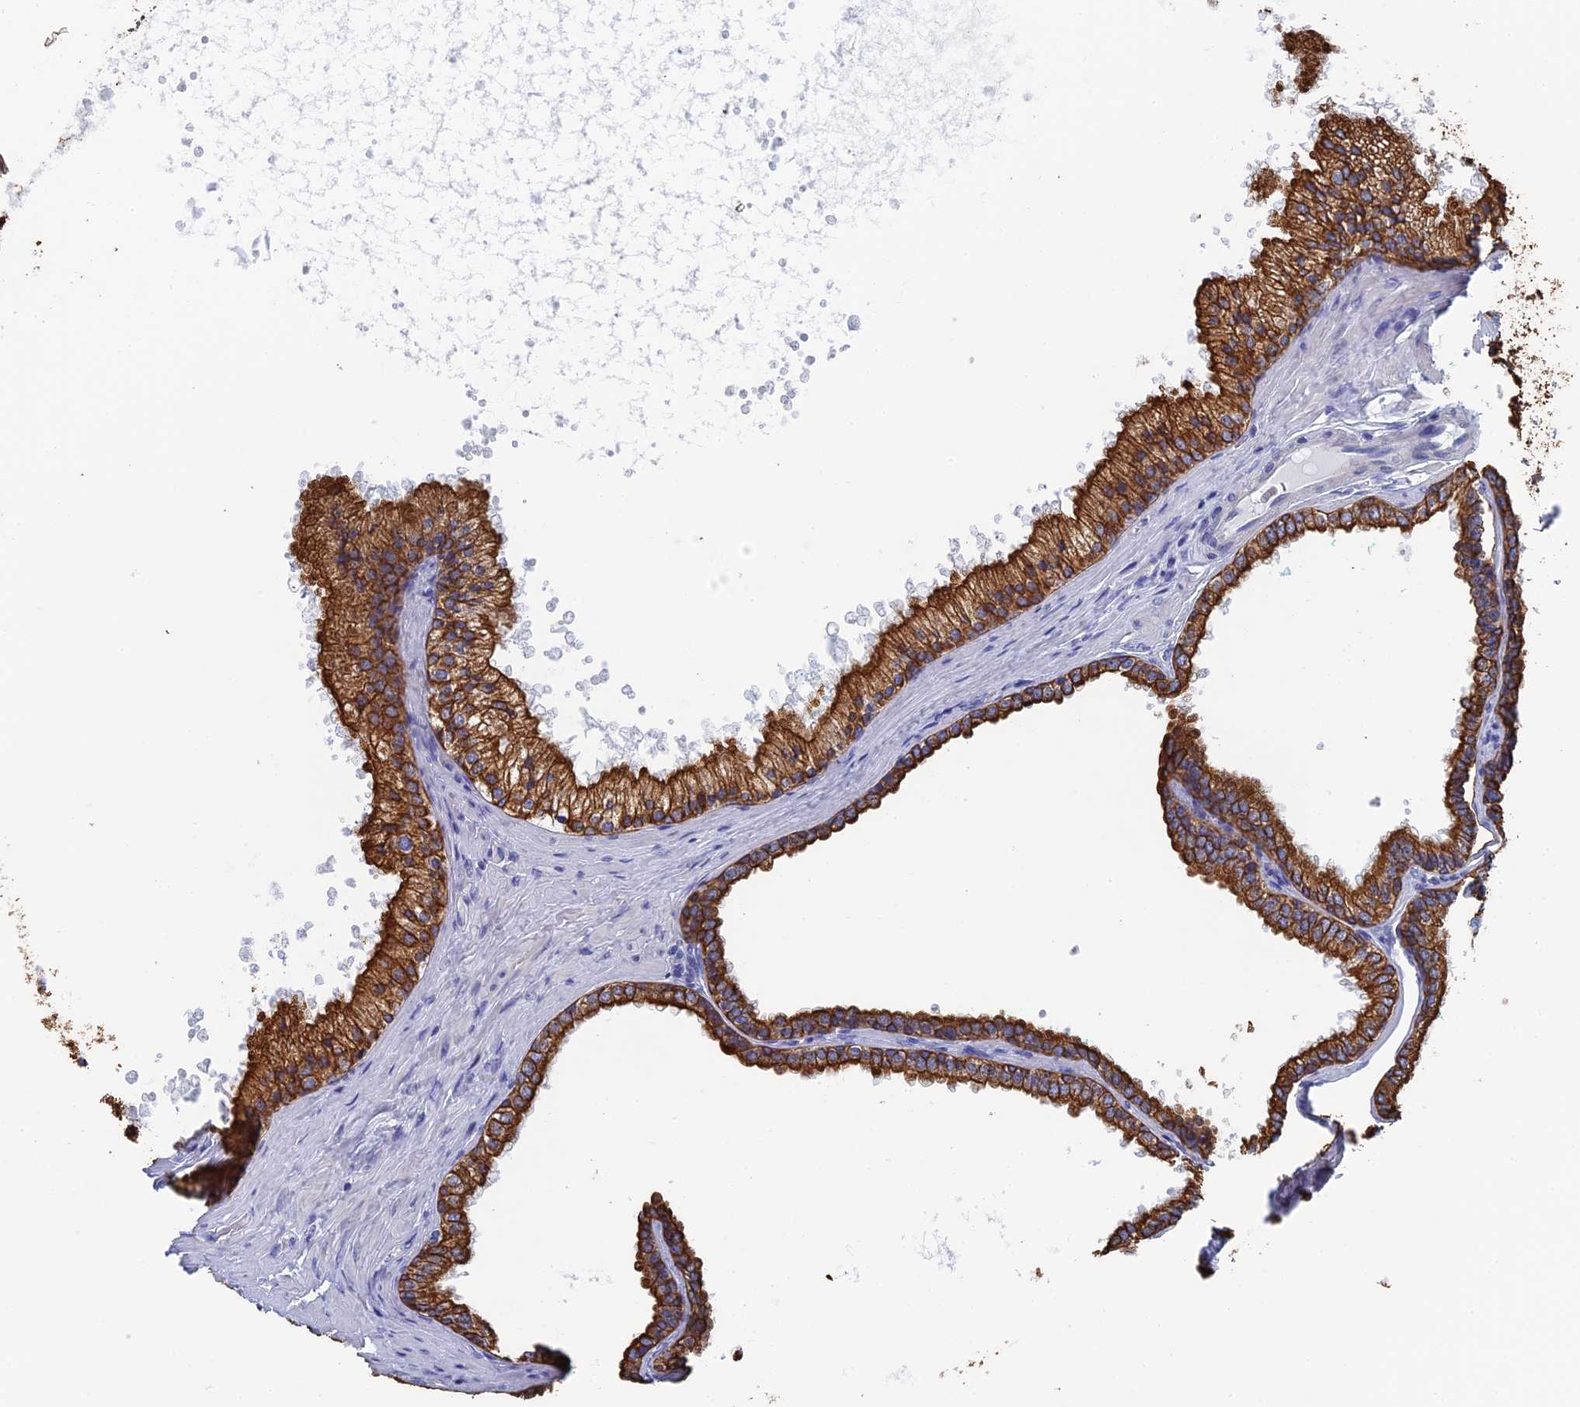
{"staining": {"intensity": "strong", "quantity": ">75%", "location": "cytoplasmic/membranous"}, "tissue": "prostate", "cell_type": "Glandular cells", "image_type": "normal", "snomed": [{"axis": "morphology", "description": "Normal tissue, NOS"}, {"axis": "topography", "description": "Prostate"}], "caption": "DAB (3,3'-diaminobenzidine) immunohistochemical staining of normal prostate reveals strong cytoplasmic/membranous protein staining in about >75% of glandular cells.", "gene": "SRFBP1", "patient": {"sex": "male", "age": 60}}